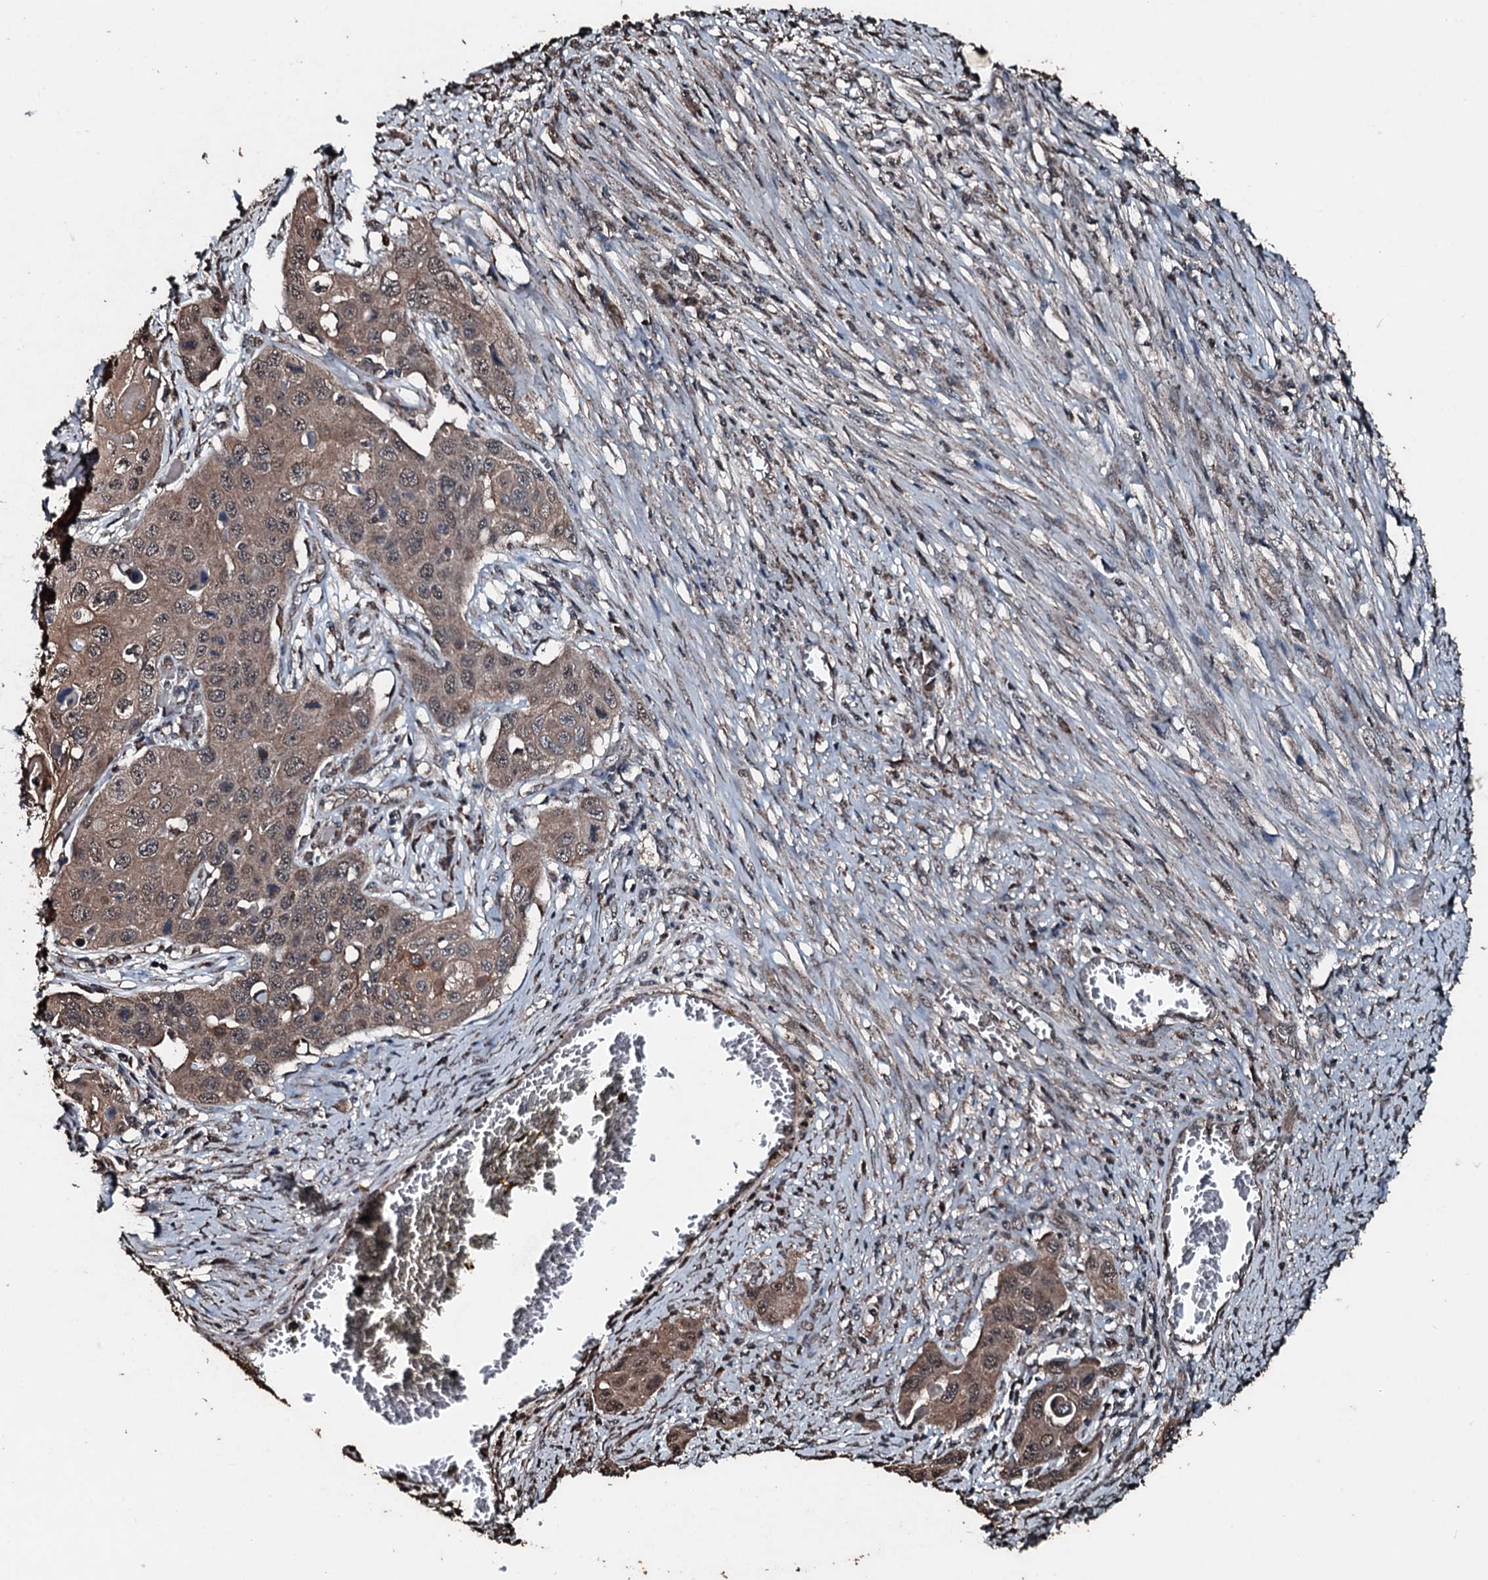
{"staining": {"intensity": "moderate", "quantity": ">75%", "location": "cytoplasmic/membranous"}, "tissue": "skin cancer", "cell_type": "Tumor cells", "image_type": "cancer", "snomed": [{"axis": "morphology", "description": "Squamous cell carcinoma, NOS"}, {"axis": "topography", "description": "Skin"}], "caption": "Tumor cells reveal medium levels of moderate cytoplasmic/membranous positivity in approximately >75% of cells in skin squamous cell carcinoma.", "gene": "FAAP24", "patient": {"sex": "male", "age": 55}}